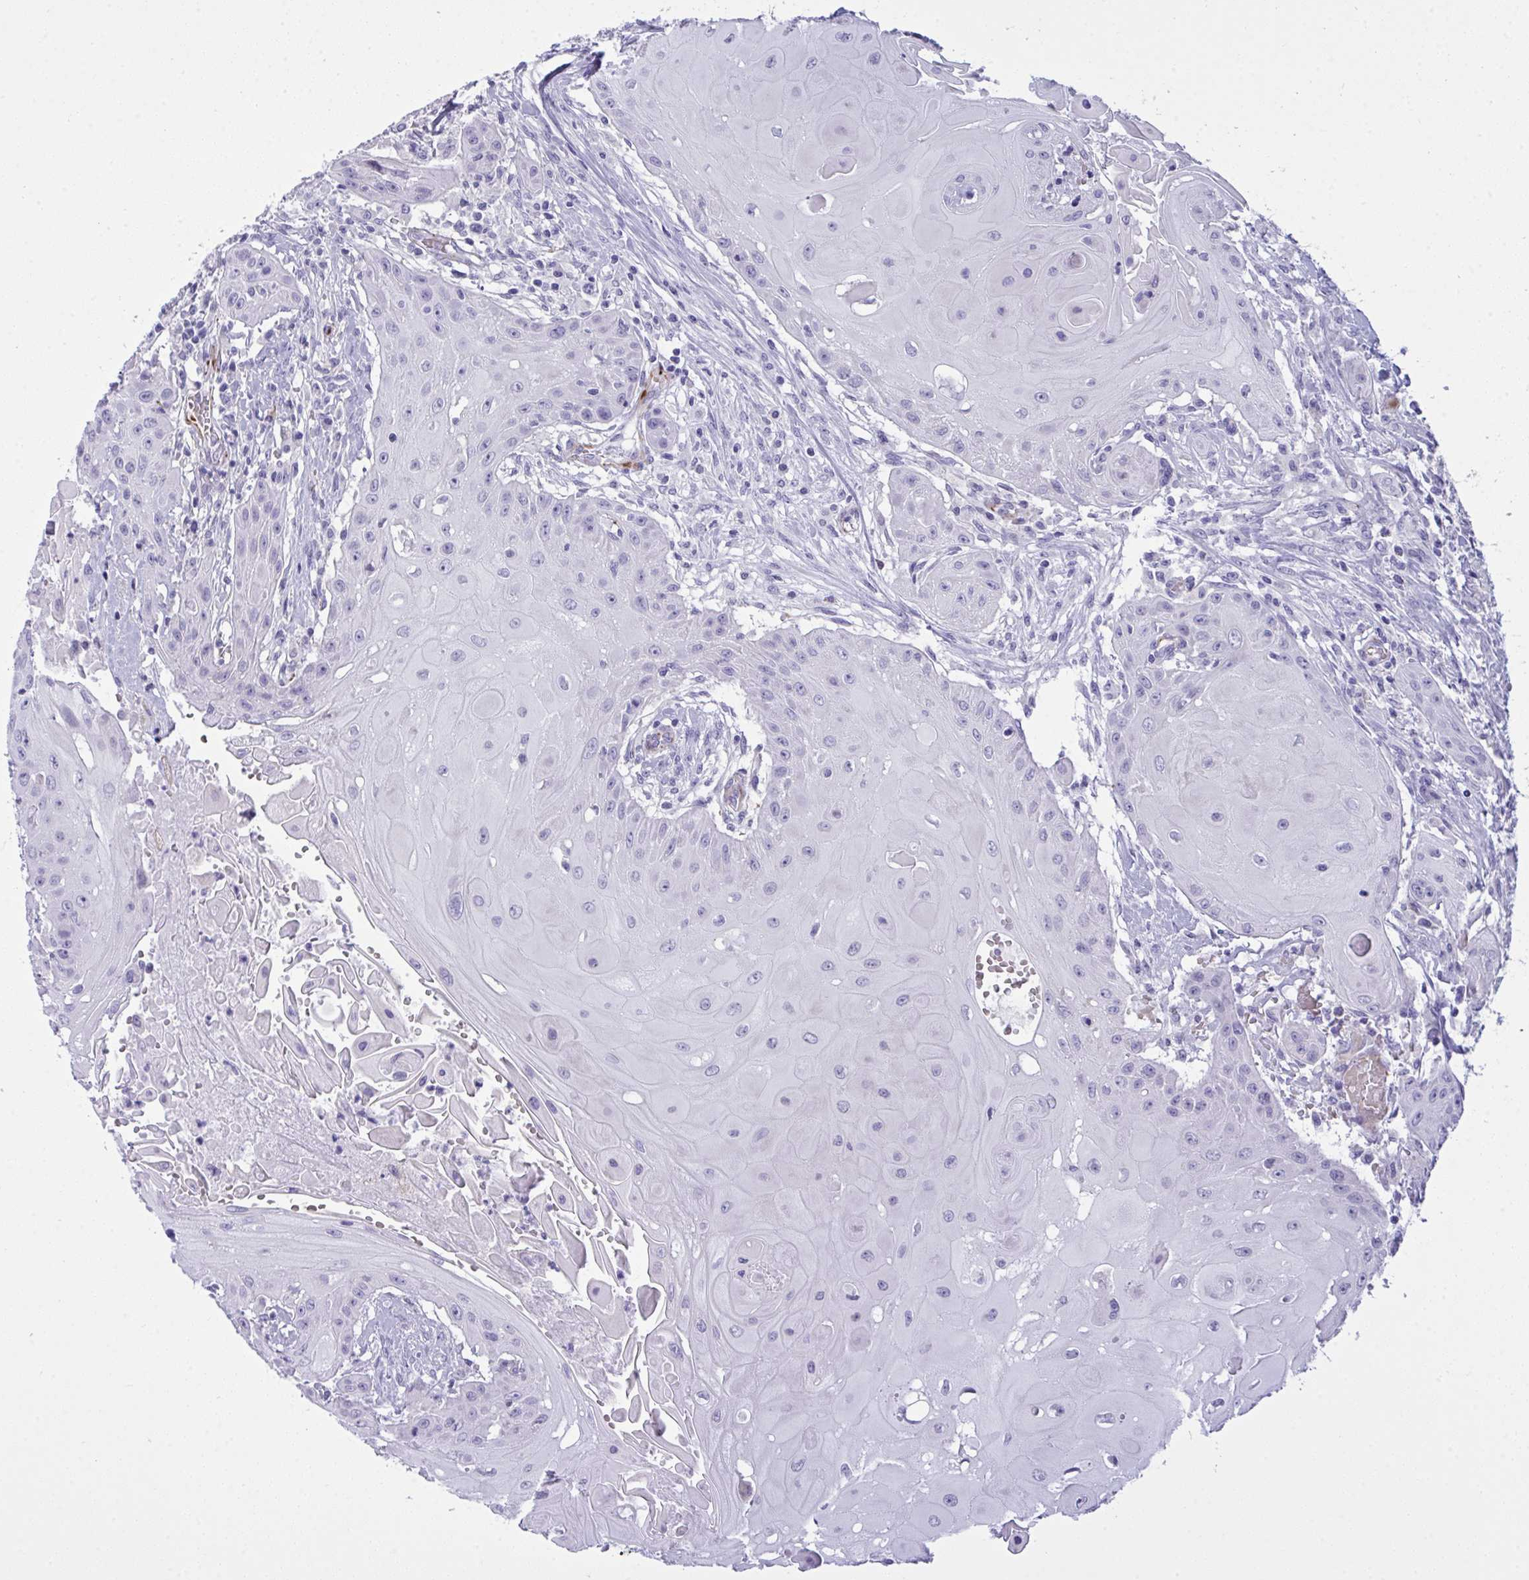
{"staining": {"intensity": "negative", "quantity": "none", "location": "none"}, "tissue": "head and neck cancer", "cell_type": "Tumor cells", "image_type": "cancer", "snomed": [{"axis": "morphology", "description": "Squamous cell carcinoma, NOS"}, {"axis": "topography", "description": "Oral tissue"}, {"axis": "topography", "description": "Head-Neck"}, {"axis": "topography", "description": "Neck, NOS"}], "caption": "Protein analysis of head and neck squamous cell carcinoma displays no significant positivity in tumor cells. Nuclei are stained in blue.", "gene": "SLC35B1", "patient": {"sex": "female", "age": 55}}